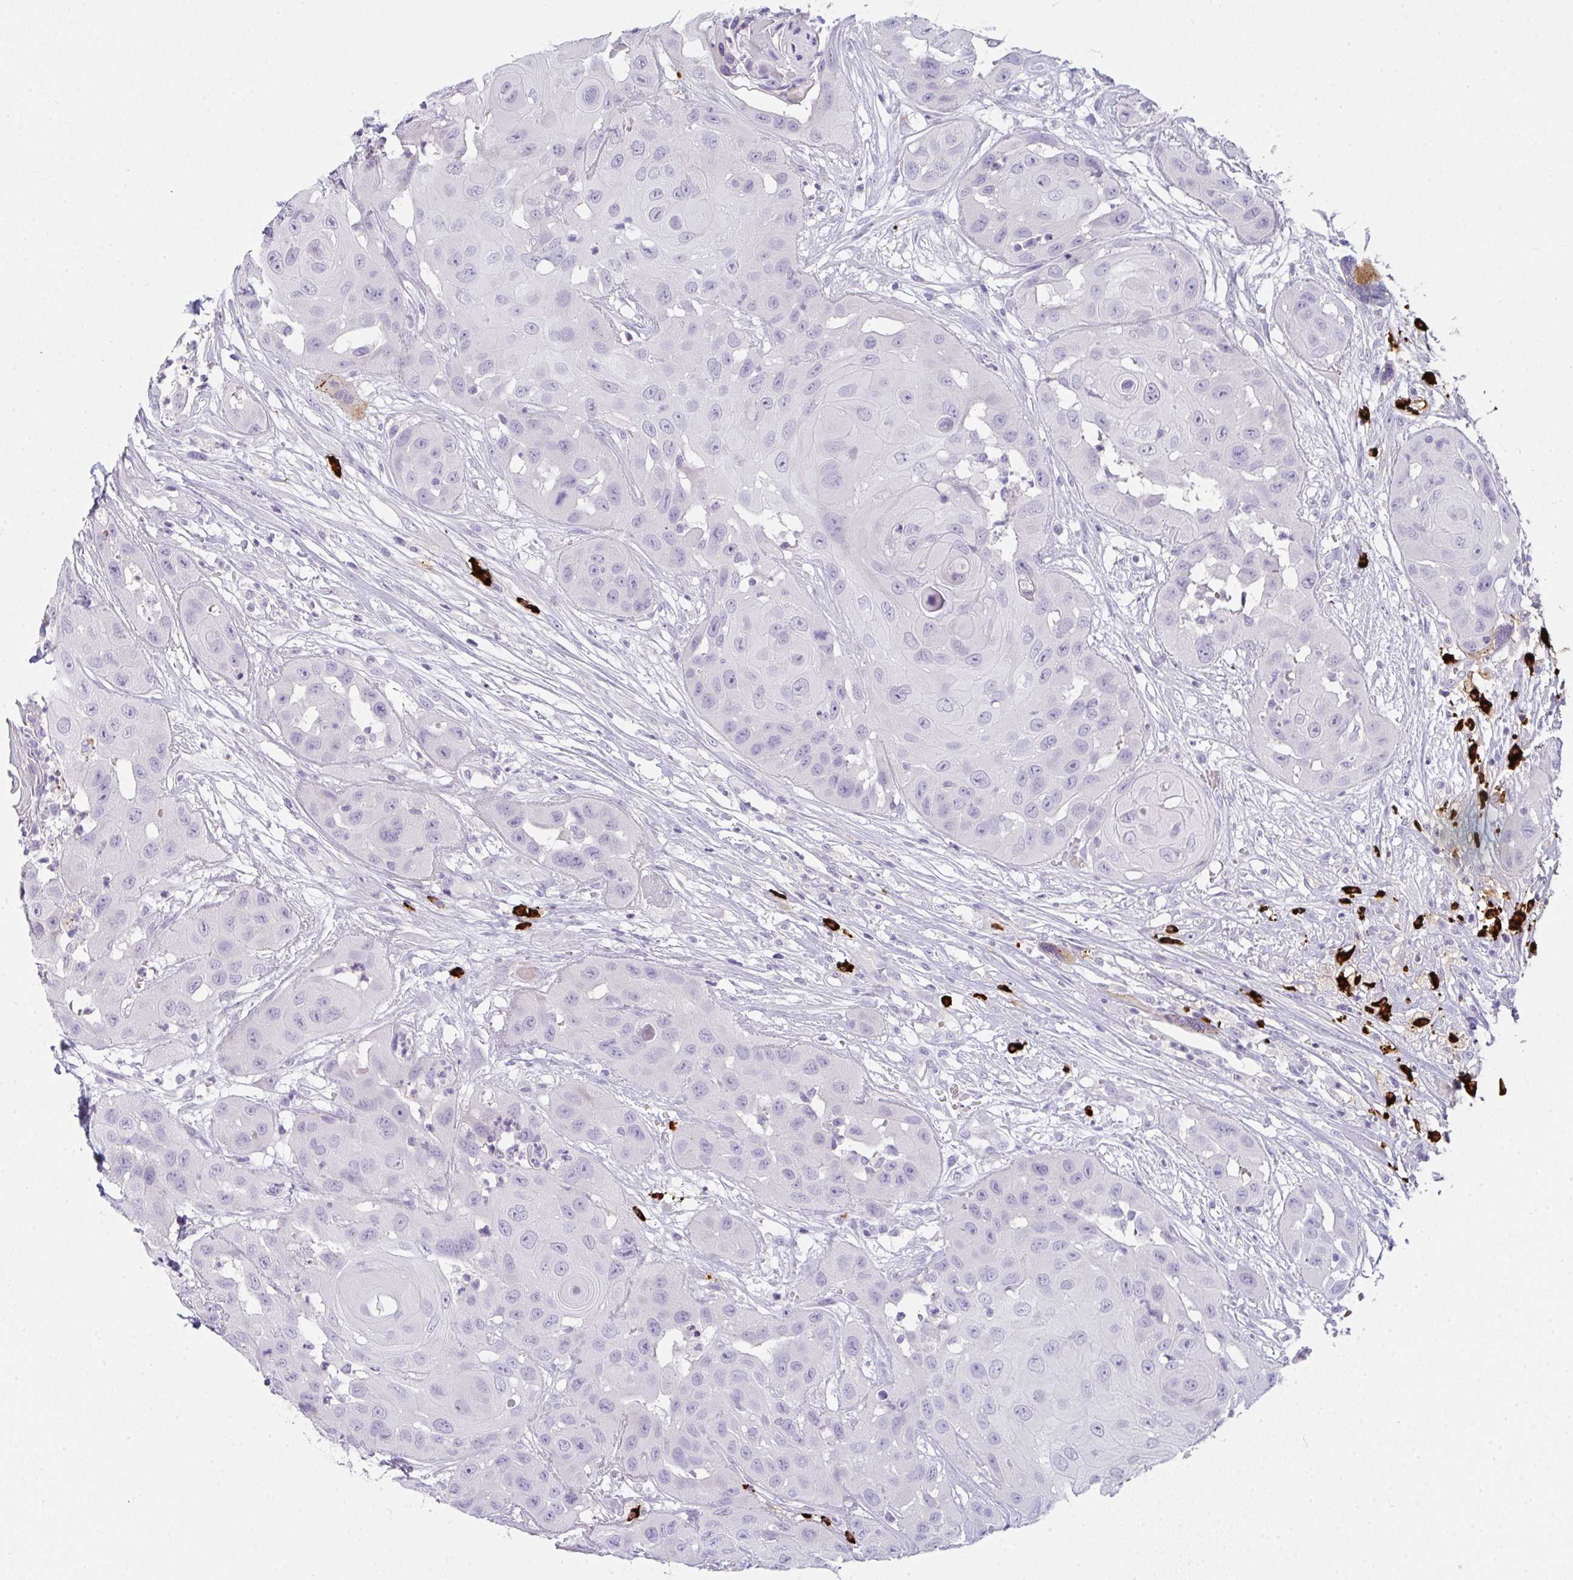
{"staining": {"intensity": "negative", "quantity": "none", "location": "none"}, "tissue": "head and neck cancer", "cell_type": "Tumor cells", "image_type": "cancer", "snomed": [{"axis": "morphology", "description": "Squamous cell carcinoma, NOS"}, {"axis": "topography", "description": "Head-Neck"}], "caption": "DAB immunohistochemical staining of head and neck cancer (squamous cell carcinoma) reveals no significant staining in tumor cells.", "gene": "CACNA1S", "patient": {"sex": "male", "age": 83}}